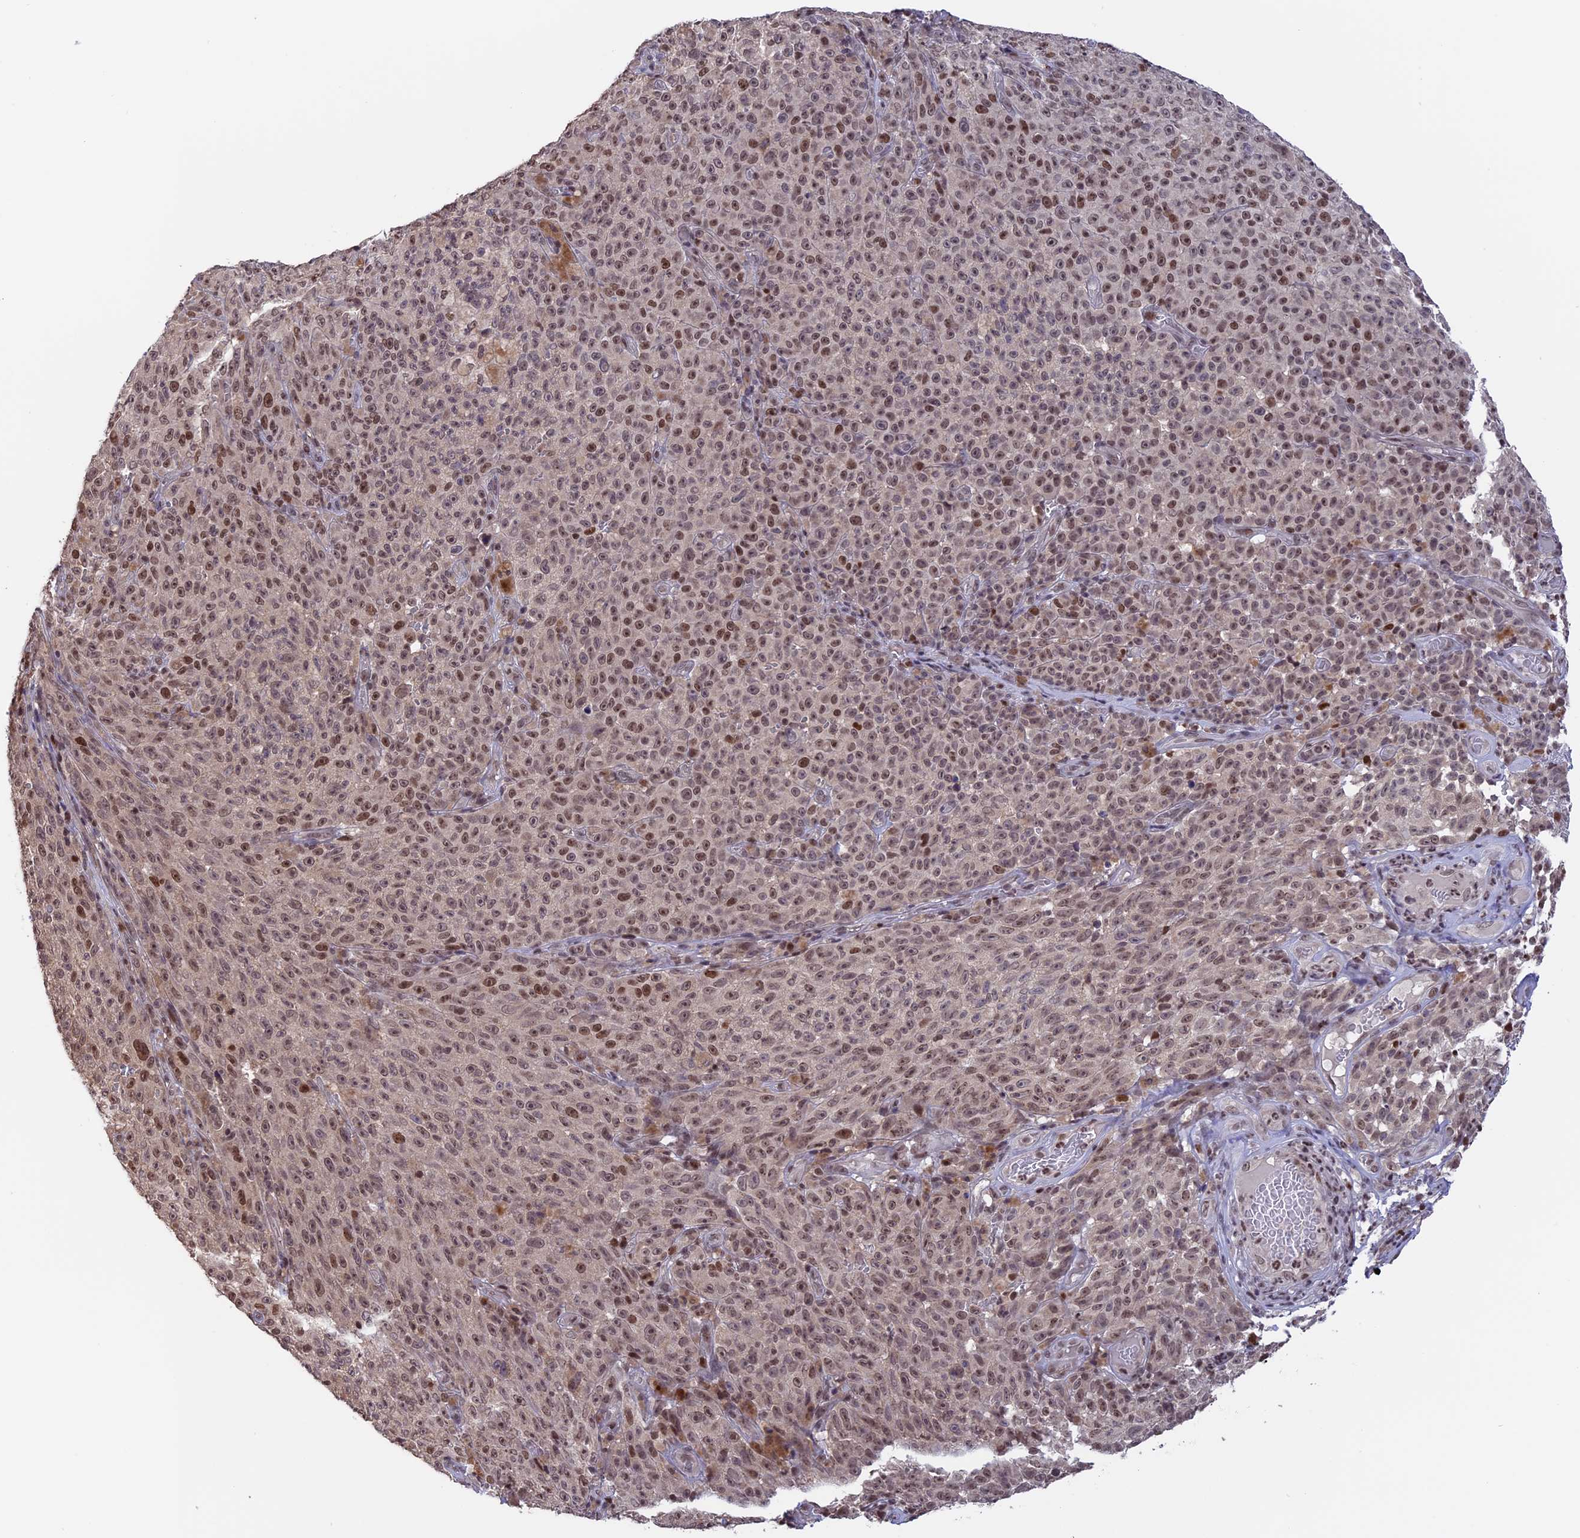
{"staining": {"intensity": "moderate", "quantity": "25%-75%", "location": "nuclear"}, "tissue": "melanoma", "cell_type": "Tumor cells", "image_type": "cancer", "snomed": [{"axis": "morphology", "description": "Malignant melanoma, NOS"}, {"axis": "topography", "description": "Skin"}], "caption": "Moderate nuclear positivity for a protein is appreciated in about 25%-75% of tumor cells of malignant melanoma using IHC.", "gene": "RFC5", "patient": {"sex": "female", "age": 82}}